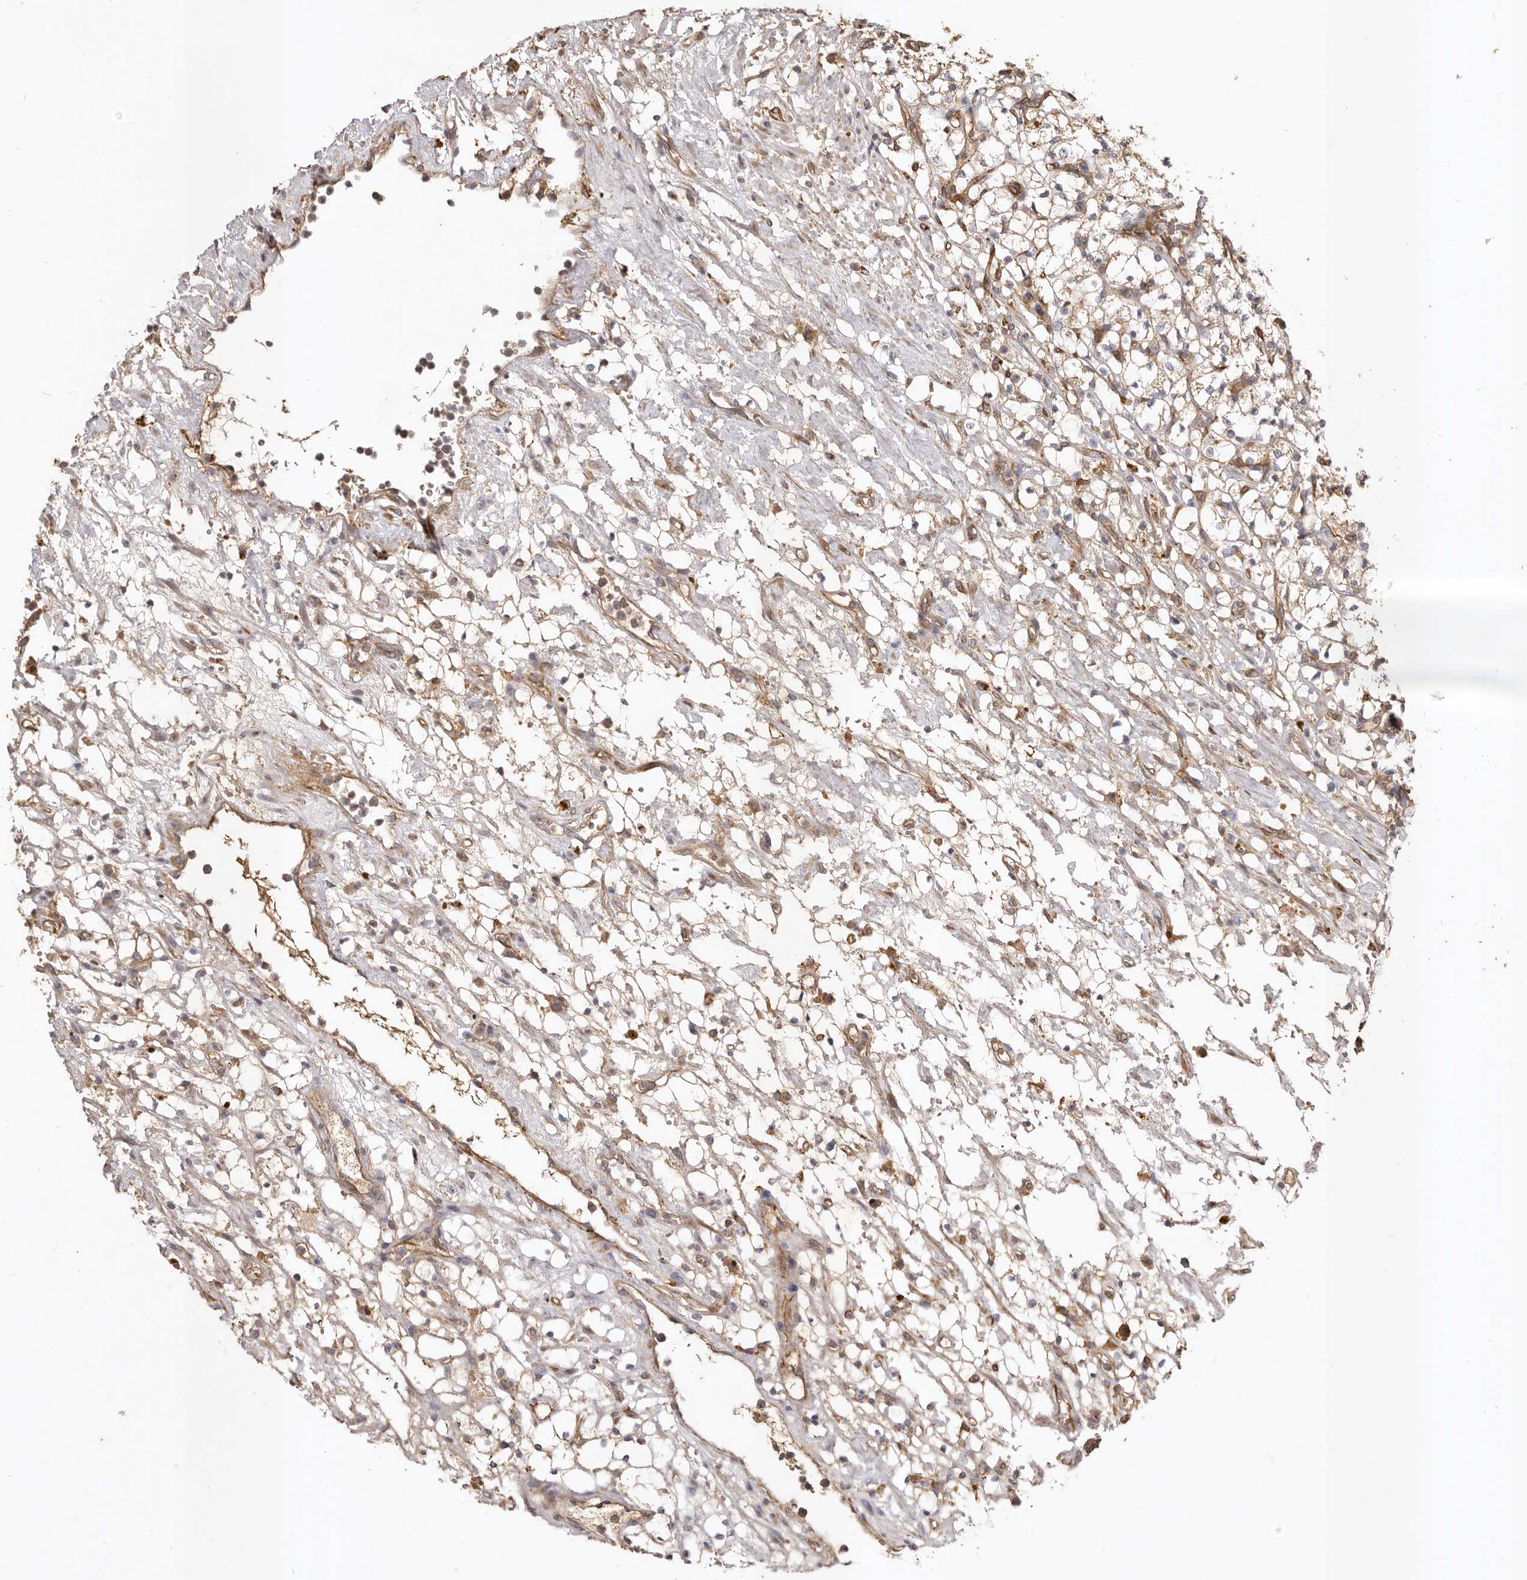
{"staining": {"intensity": "negative", "quantity": "none", "location": "none"}, "tissue": "renal cancer", "cell_type": "Tumor cells", "image_type": "cancer", "snomed": [{"axis": "morphology", "description": "Adenocarcinoma, NOS"}, {"axis": "topography", "description": "Kidney"}], "caption": "DAB (3,3'-diaminobenzidine) immunohistochemical staining of human renal cancer (adenocarcinoma) shows no significant expression in tumor cells. Brightfield microscopy of IHC stained with DAB (brown) and hematoxylin (blue), captured at high magnification.", "gene": "ADAMTS9", "patient": {"sex": "female", "age": 69}}